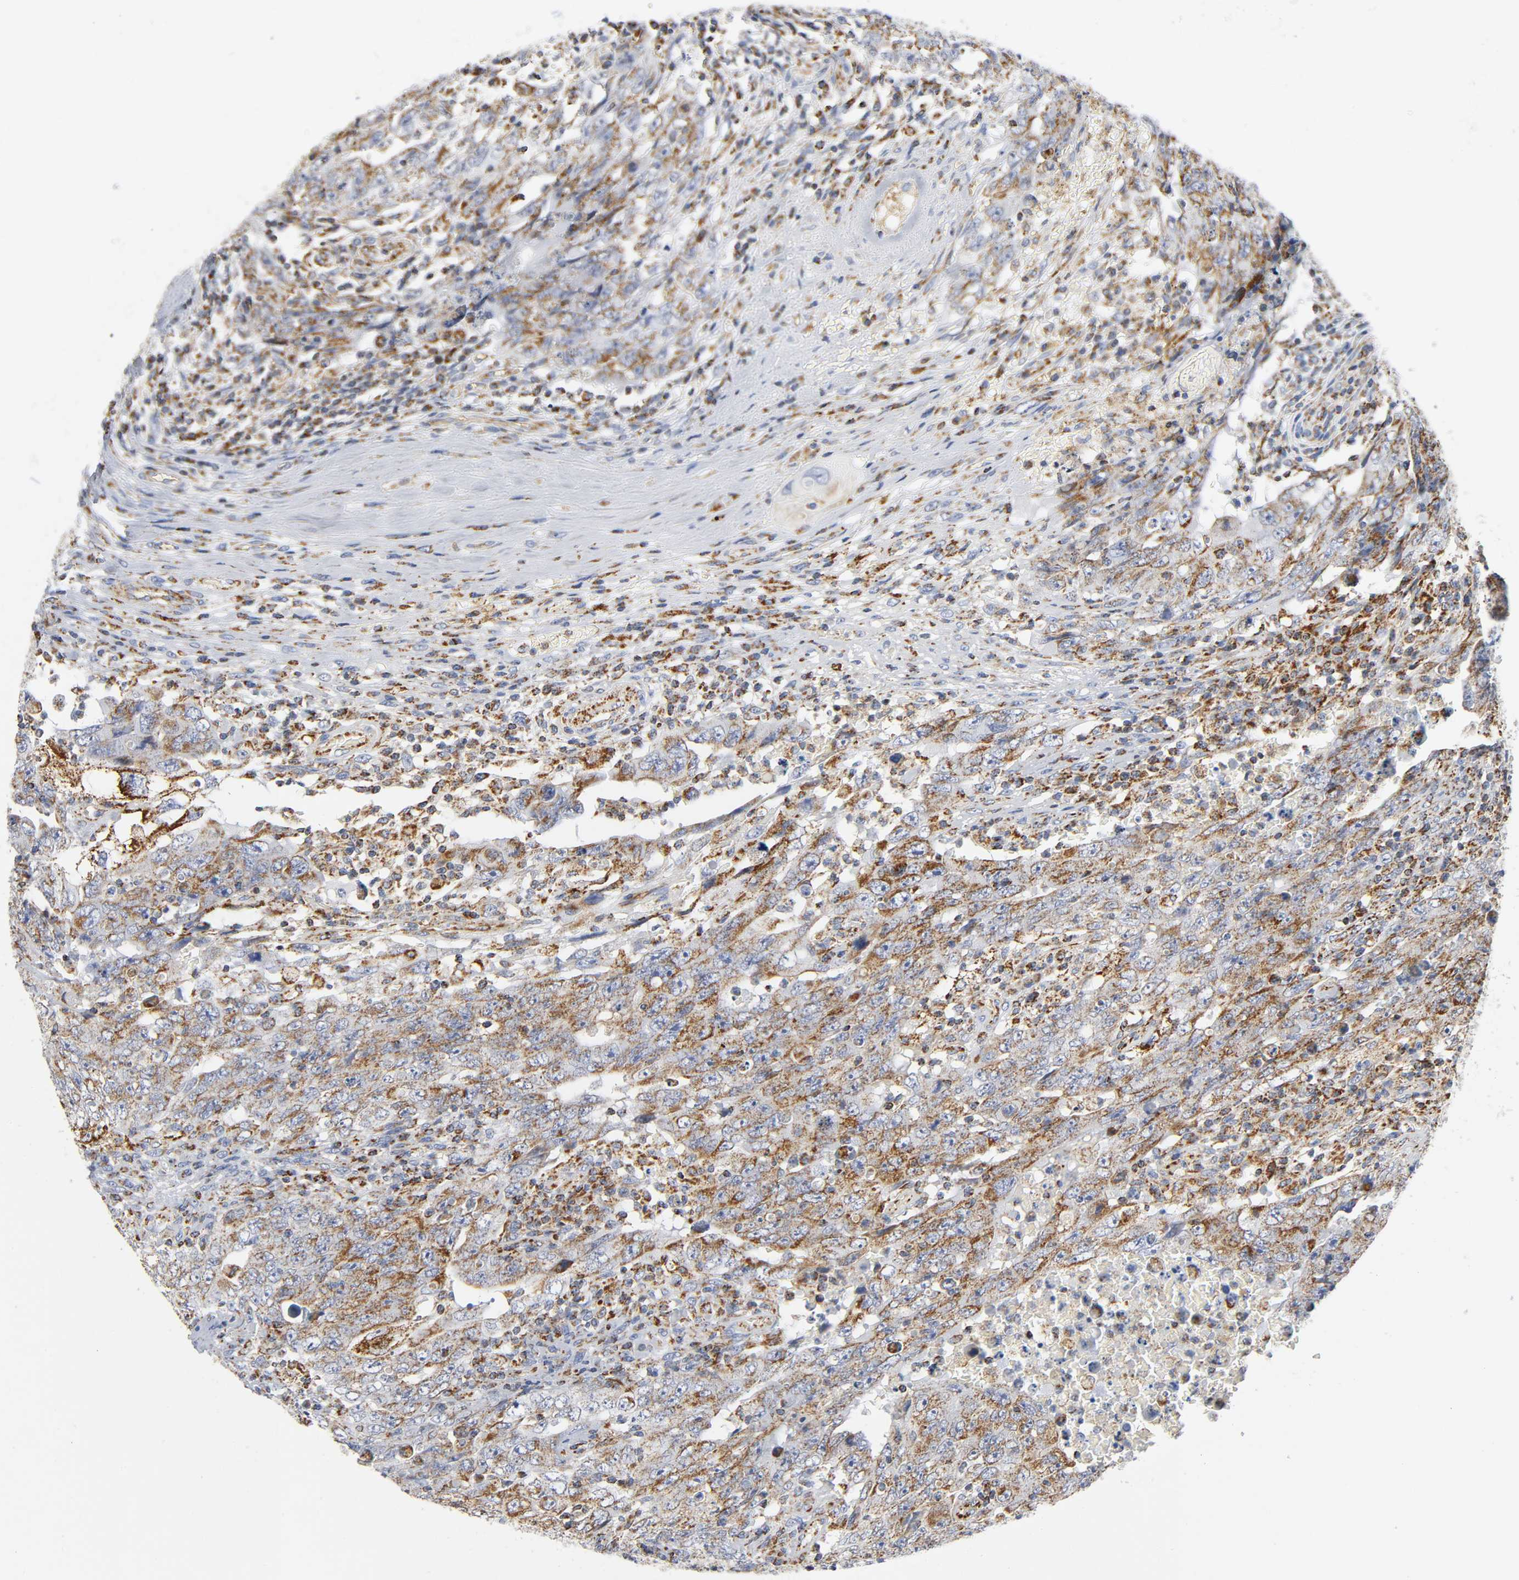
{"staining": {"intensity": "strong", "quantity": ">75%", "location": "cytoplasmic/membranous"}, "tissue": "testis cancer", "cell_type": "Tumor cells", "image_type": "cancer", "snomed": [{"axis": "morphology", "description": "Carcinoma, Embryonal, NOS"}, {"axis": "topography", "description": "Testis"}], "caption": "The photomicrograph displays staining of embryonal carcinoma (testis), revealing strong cytoplasmic/membranous protein positivity (brown color) within tumor cells. (DAB = brown stain, brightfield microscopy at high magnification).", "gene": "BAK1", "patient": {"sex": "male", "age": 26}}